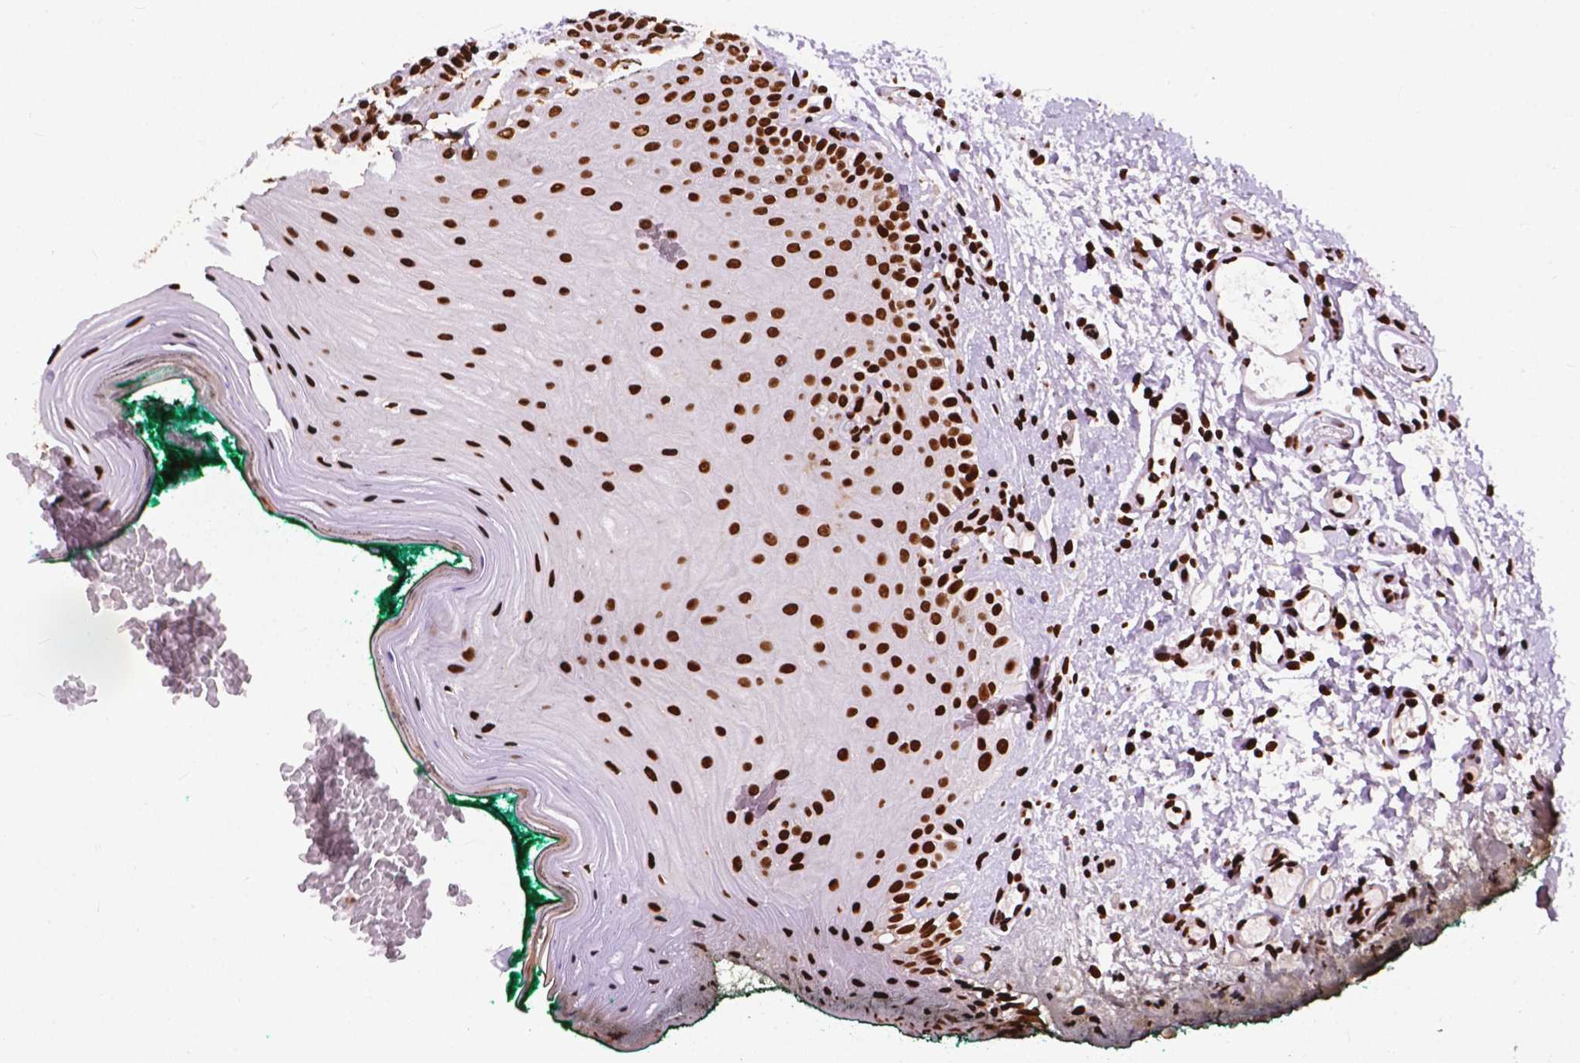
{"staining": {"intensity": "strong", "quantity": ">75%", "location": "nuclear"}, "tissue": "oral mucosa", "cell_type": "Squamous epithelial cells", "image_type": "normal", "snomed": [{"axis": "morphology", "description": "Normal tissue, NOS"}, {"axis": "topography", "description": "Oral tissue"}], "caption": "DAB immunohistochemical staining of benign human oral mucosa reveals strong nuclear protein positivity in approximately >75% of squamous epithelial cells. Immunohistochemistry stains the protein of interest in brown and the nuclei are stained blue.", "gene": "SMIM5", "patient": {"sex": "female", "age": 83}}